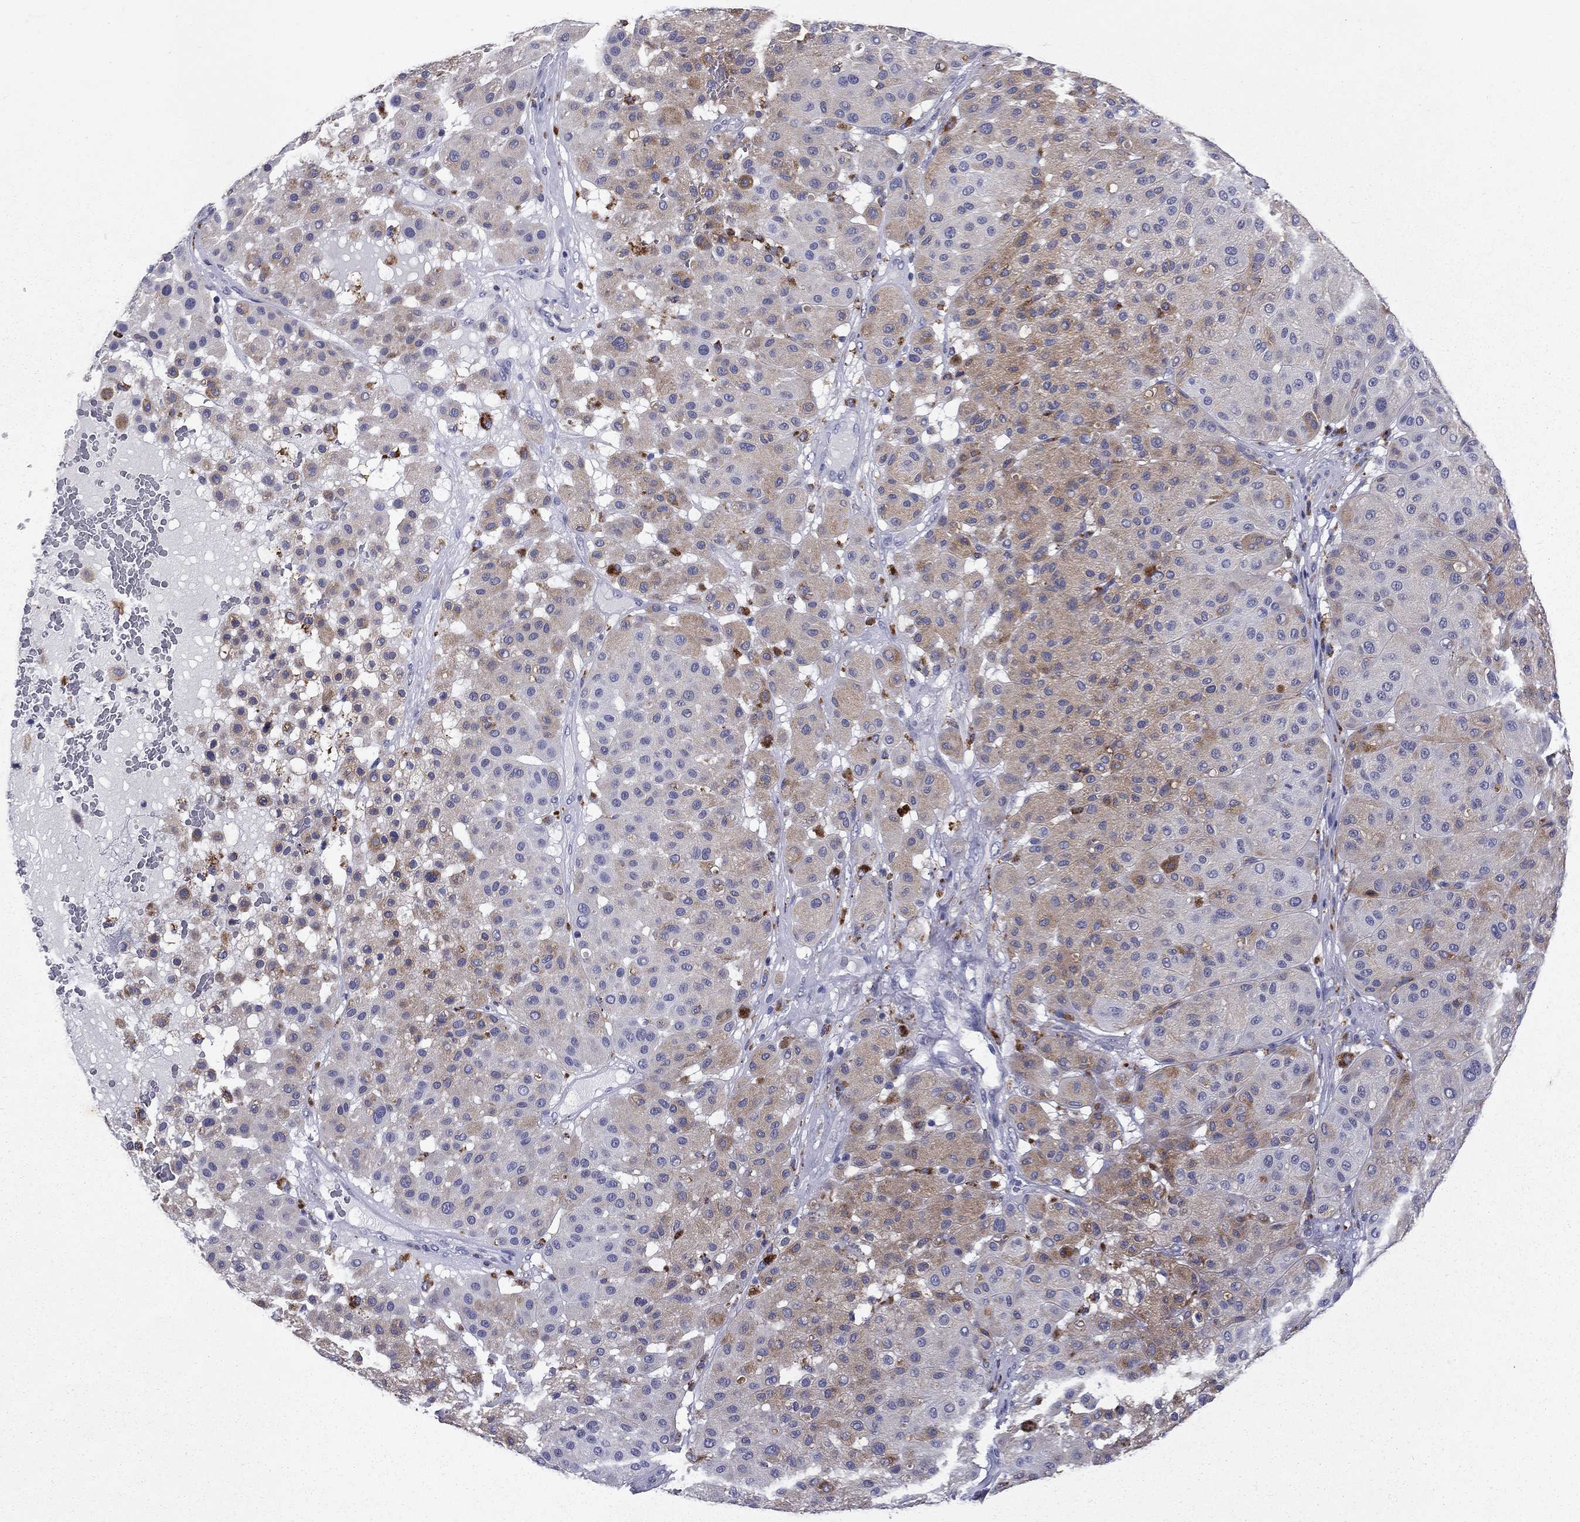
{"staining": {"intensity": "weak", "quantity": "25%-75%", "location": "cytoplasmic/membranous"}, "tissue": "melanoma", "cell_type": "Tumor cells", "image_type": "cancer", "snomed": [{"axis": "morphology", "description": "Malignant melanoma, Metastatic site"}, {"axis": "topography", "description": "Smooth muscle"}], "caption": "Immunohistochemical staining of malignant melanoma (metastatic site) exhibits low levels of weak cytoplasmic/membranous staining in approximately 25%-75% of tumor cells.", "gene": "MADCAM1", "patient": {"sex": "male", "age": 41}}